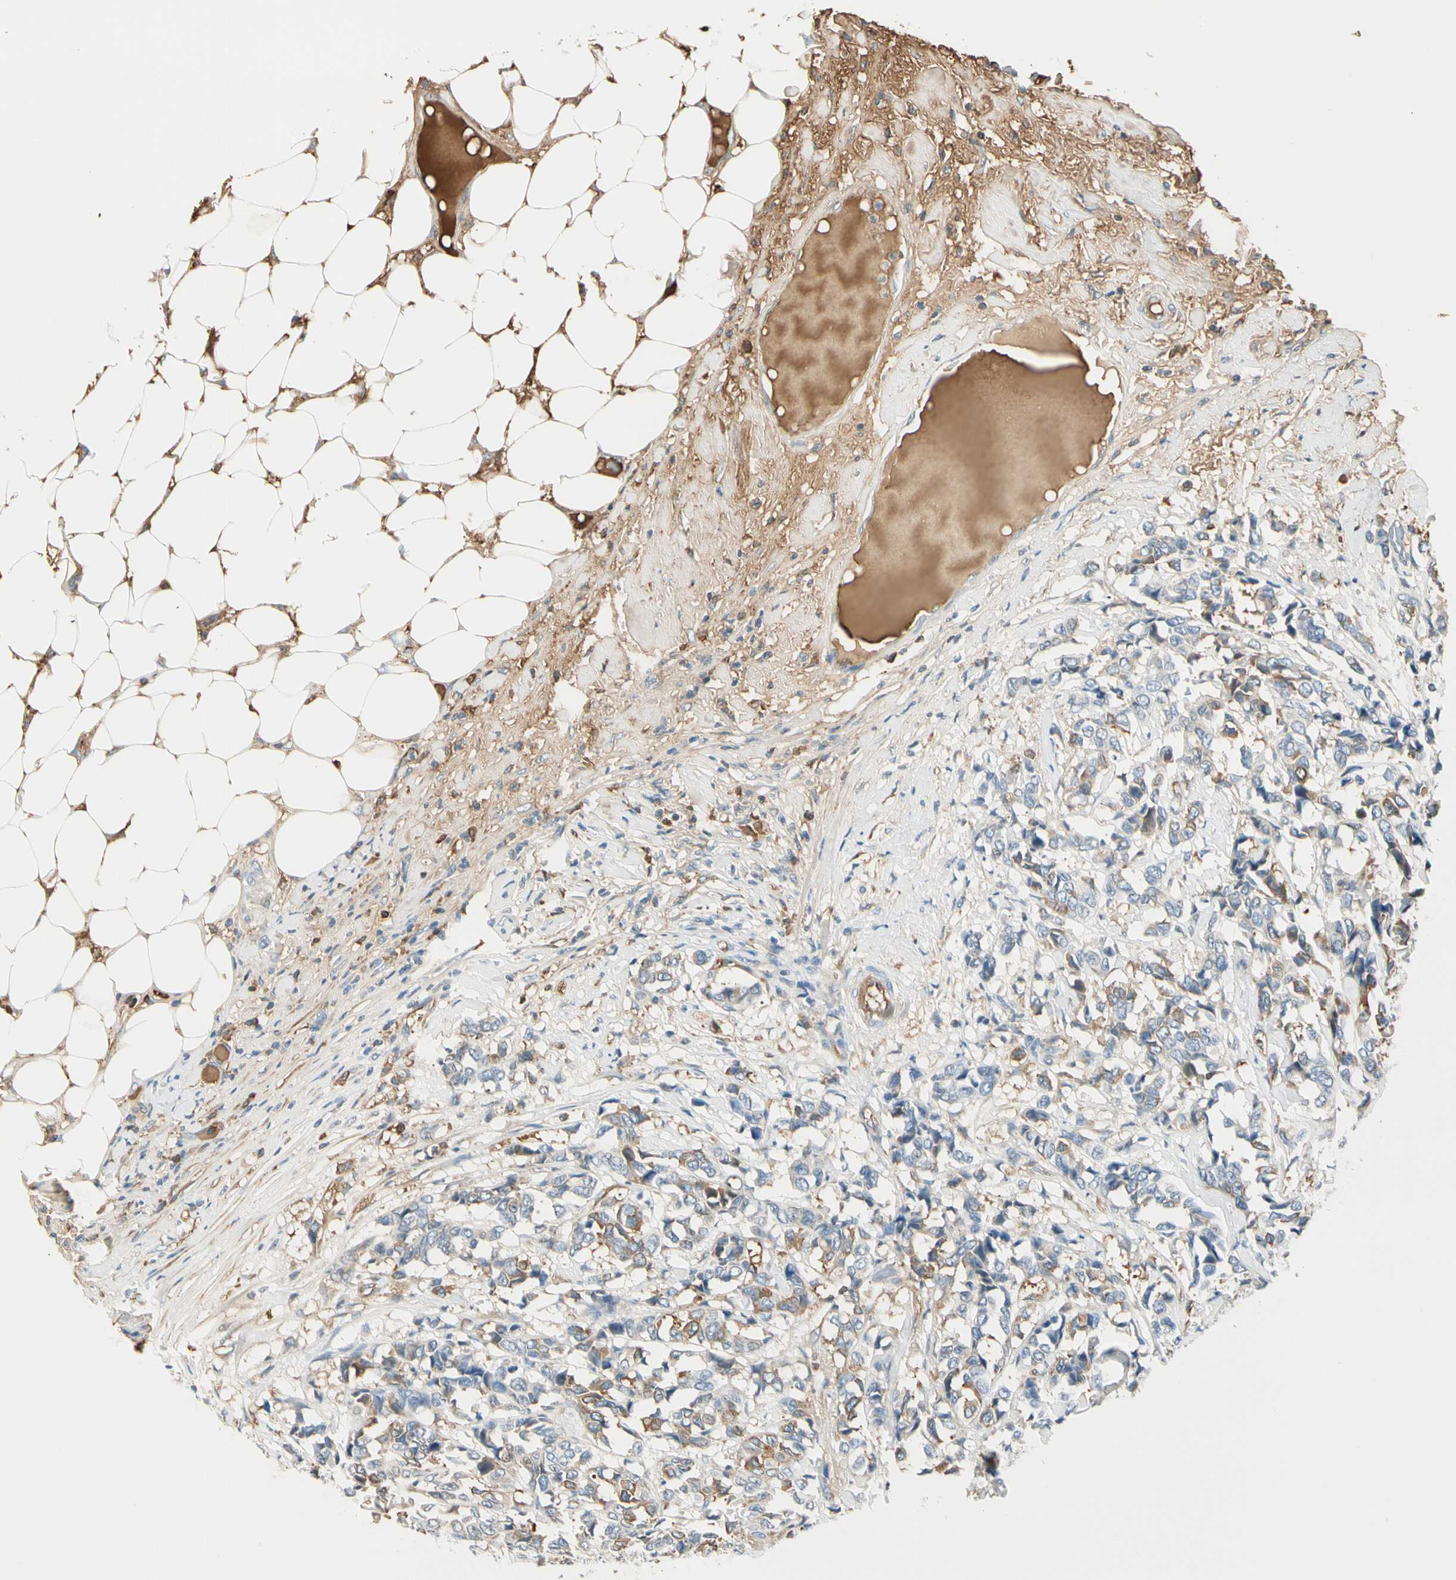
{"staining": {"intensity": "moderate", "quantity": "<25%", "location": "cytoplasmic/membranous"}, "tissue": "breast cancer", "cell_type": "Tumor cells", "image_type": "cancer", "snomed": [{"axis": "morphology", "description": "Duct carcinoma"}, {"axis": "topography", "description": "Breast"}], "caption": "The photomicrograph shows immunohistochemical staining of intraductal carcinoma (breast). There is moderate cytoplasmic/membranous staining is identified in about <25% of tumor cells.", "gene": "LAMB3", "patient": {"sex": "female", "age": 87}}